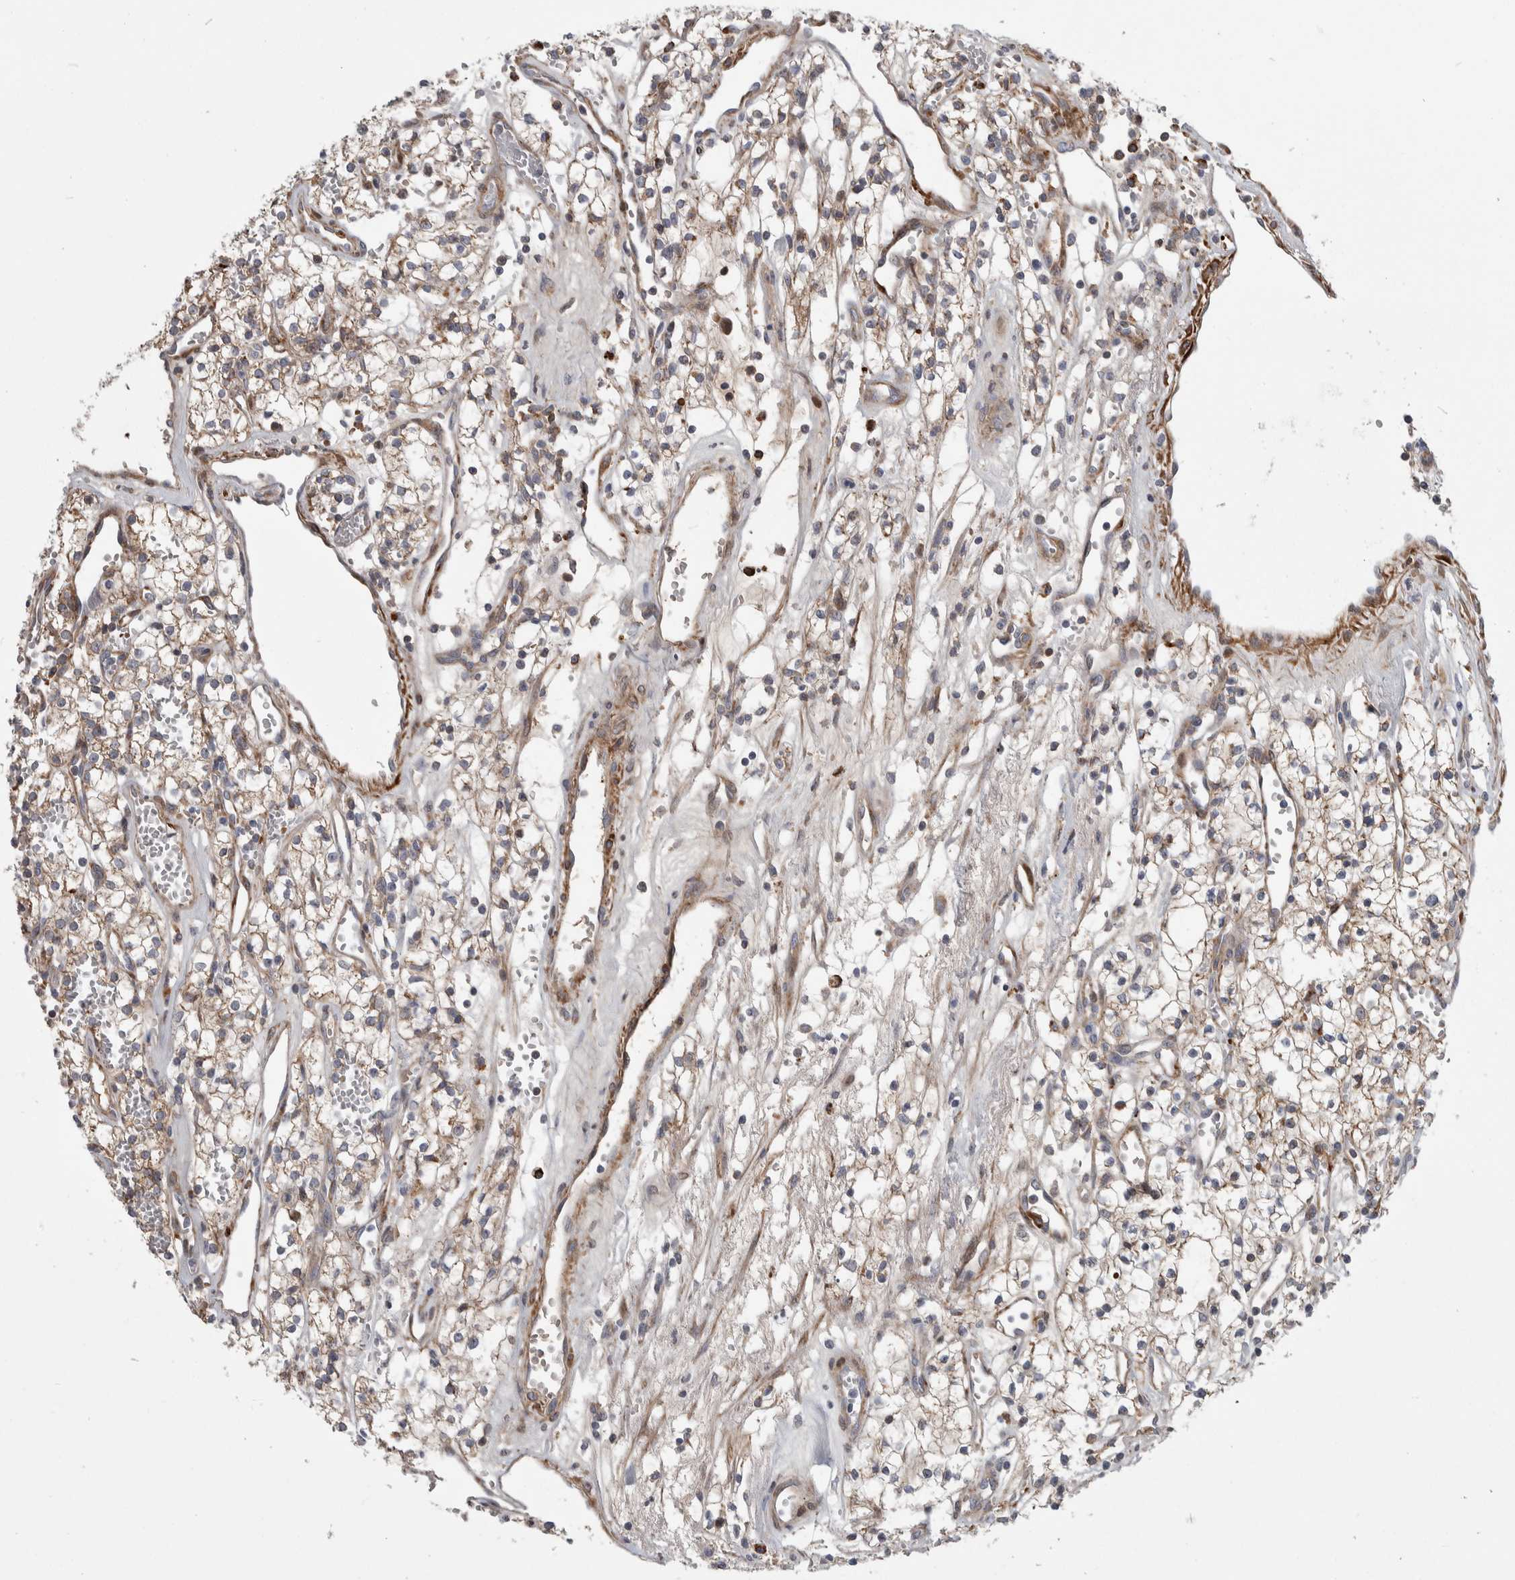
{"staining": {"intensity": "weak", "quantity": ">75%", "location": "cytoplasmic/membranous"}, "tissue": "renal cancer", "cell_type": "Tumor cells", "image_type": "cancer", "snomed": [{"axis": "morphology", "description": "Adenocarcinoma, NOS"}, {"axis": "topography", "description": "Kidney"}], "caption": "An image of human renal cancer stained for a protein exhibits weak cytoplasmic/membranous brown staining in tumor cells.", "gene": "PSMG3", "patient": {"sex": "male", "age": 59}}